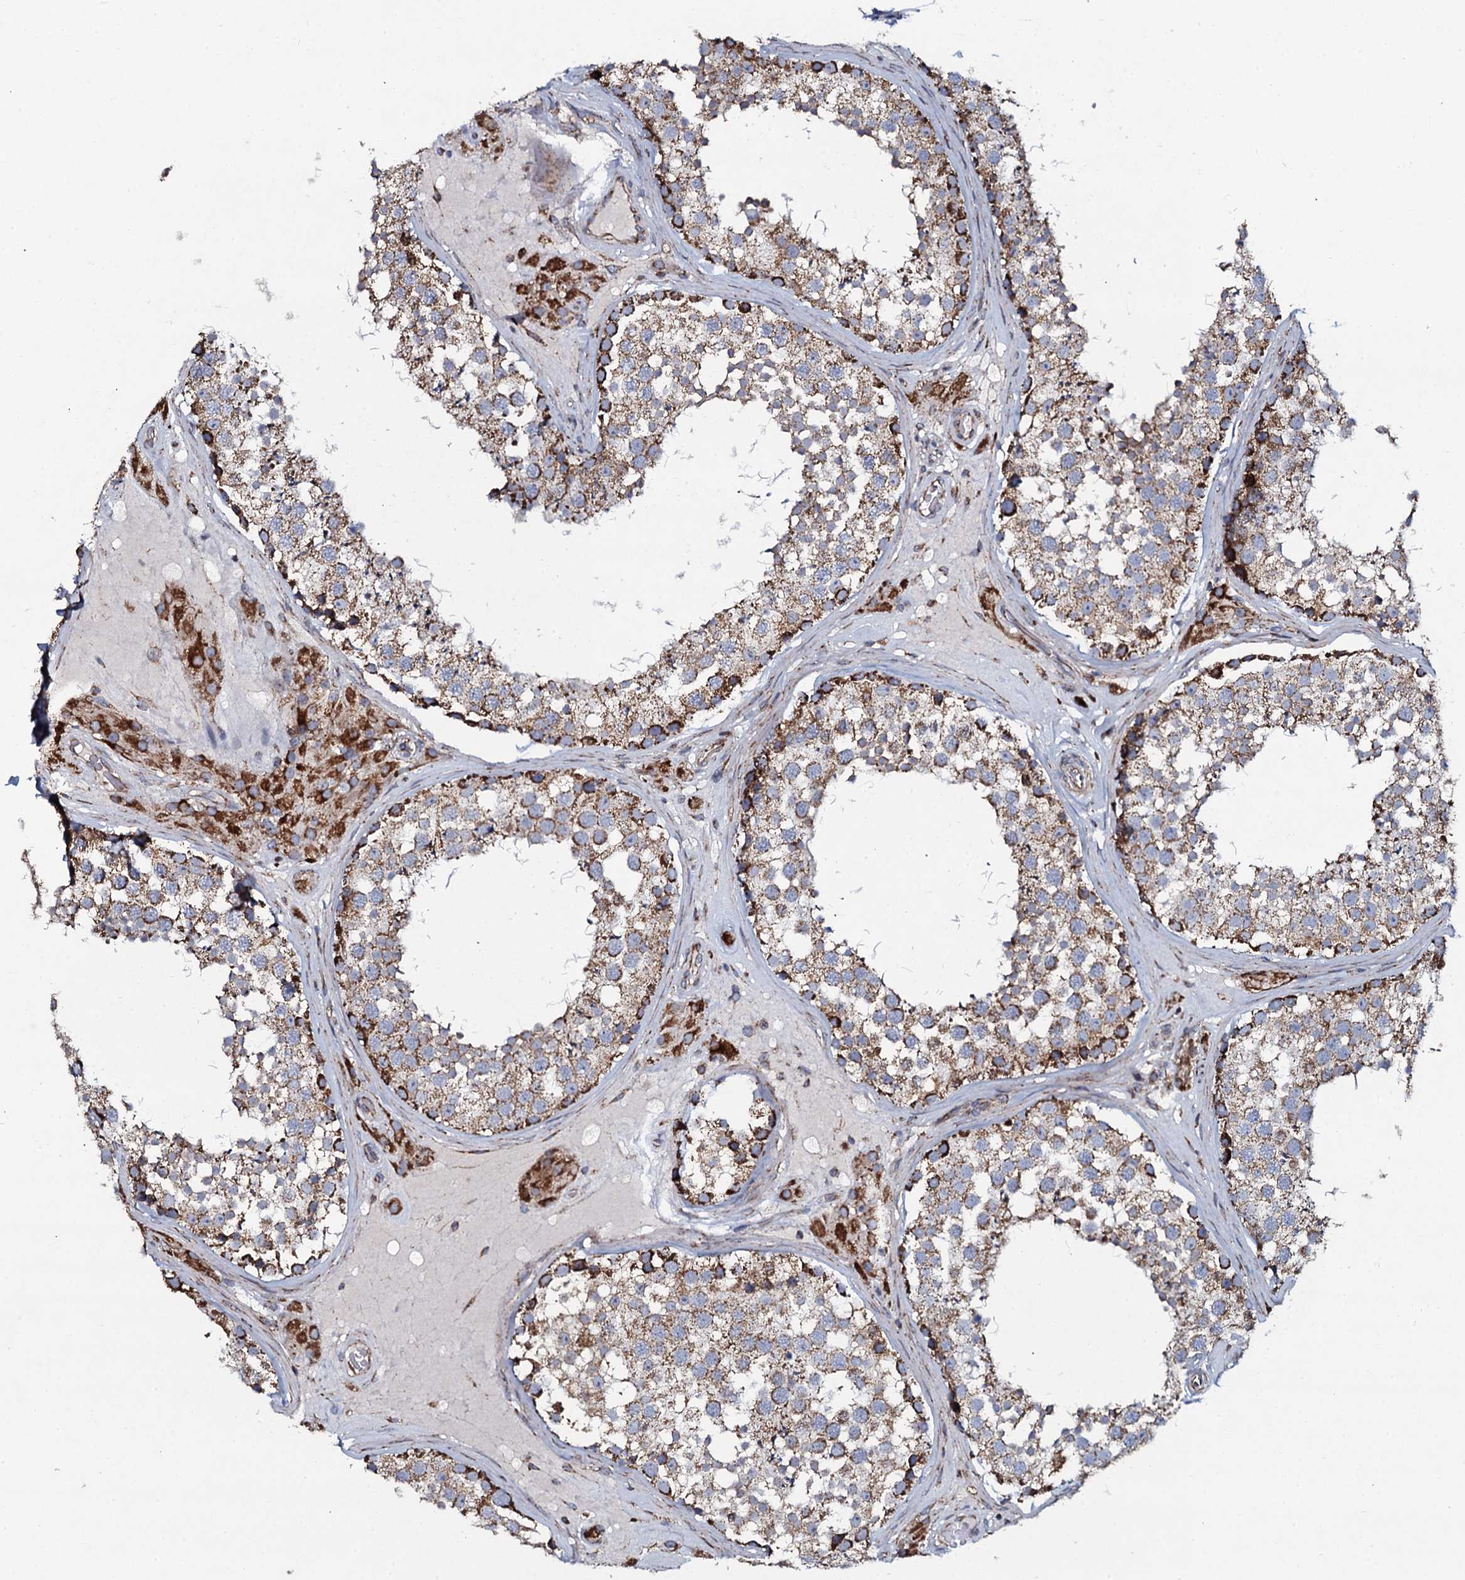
{"staining": {"intensity": "strong", "quantity": "25%-75%", "location": "cytoplasmic/membranous"}, "tissue": "testis", "cell_type": "Cells in seminiferous ducts", "image_type": "normal", "snomed": [{"axis": "morphology", "description": "Normal tissue, NOS"}, {"axis": "topography", "description": "Testis"}], "caption": "A high amount of strong cytoplasmic/membranous staining is identified in about 25%-75% of cells in seminiferous ducts in unremarkable testis.", "gene": "EVC2", "patient": {"sex": "male", "age": 46}}